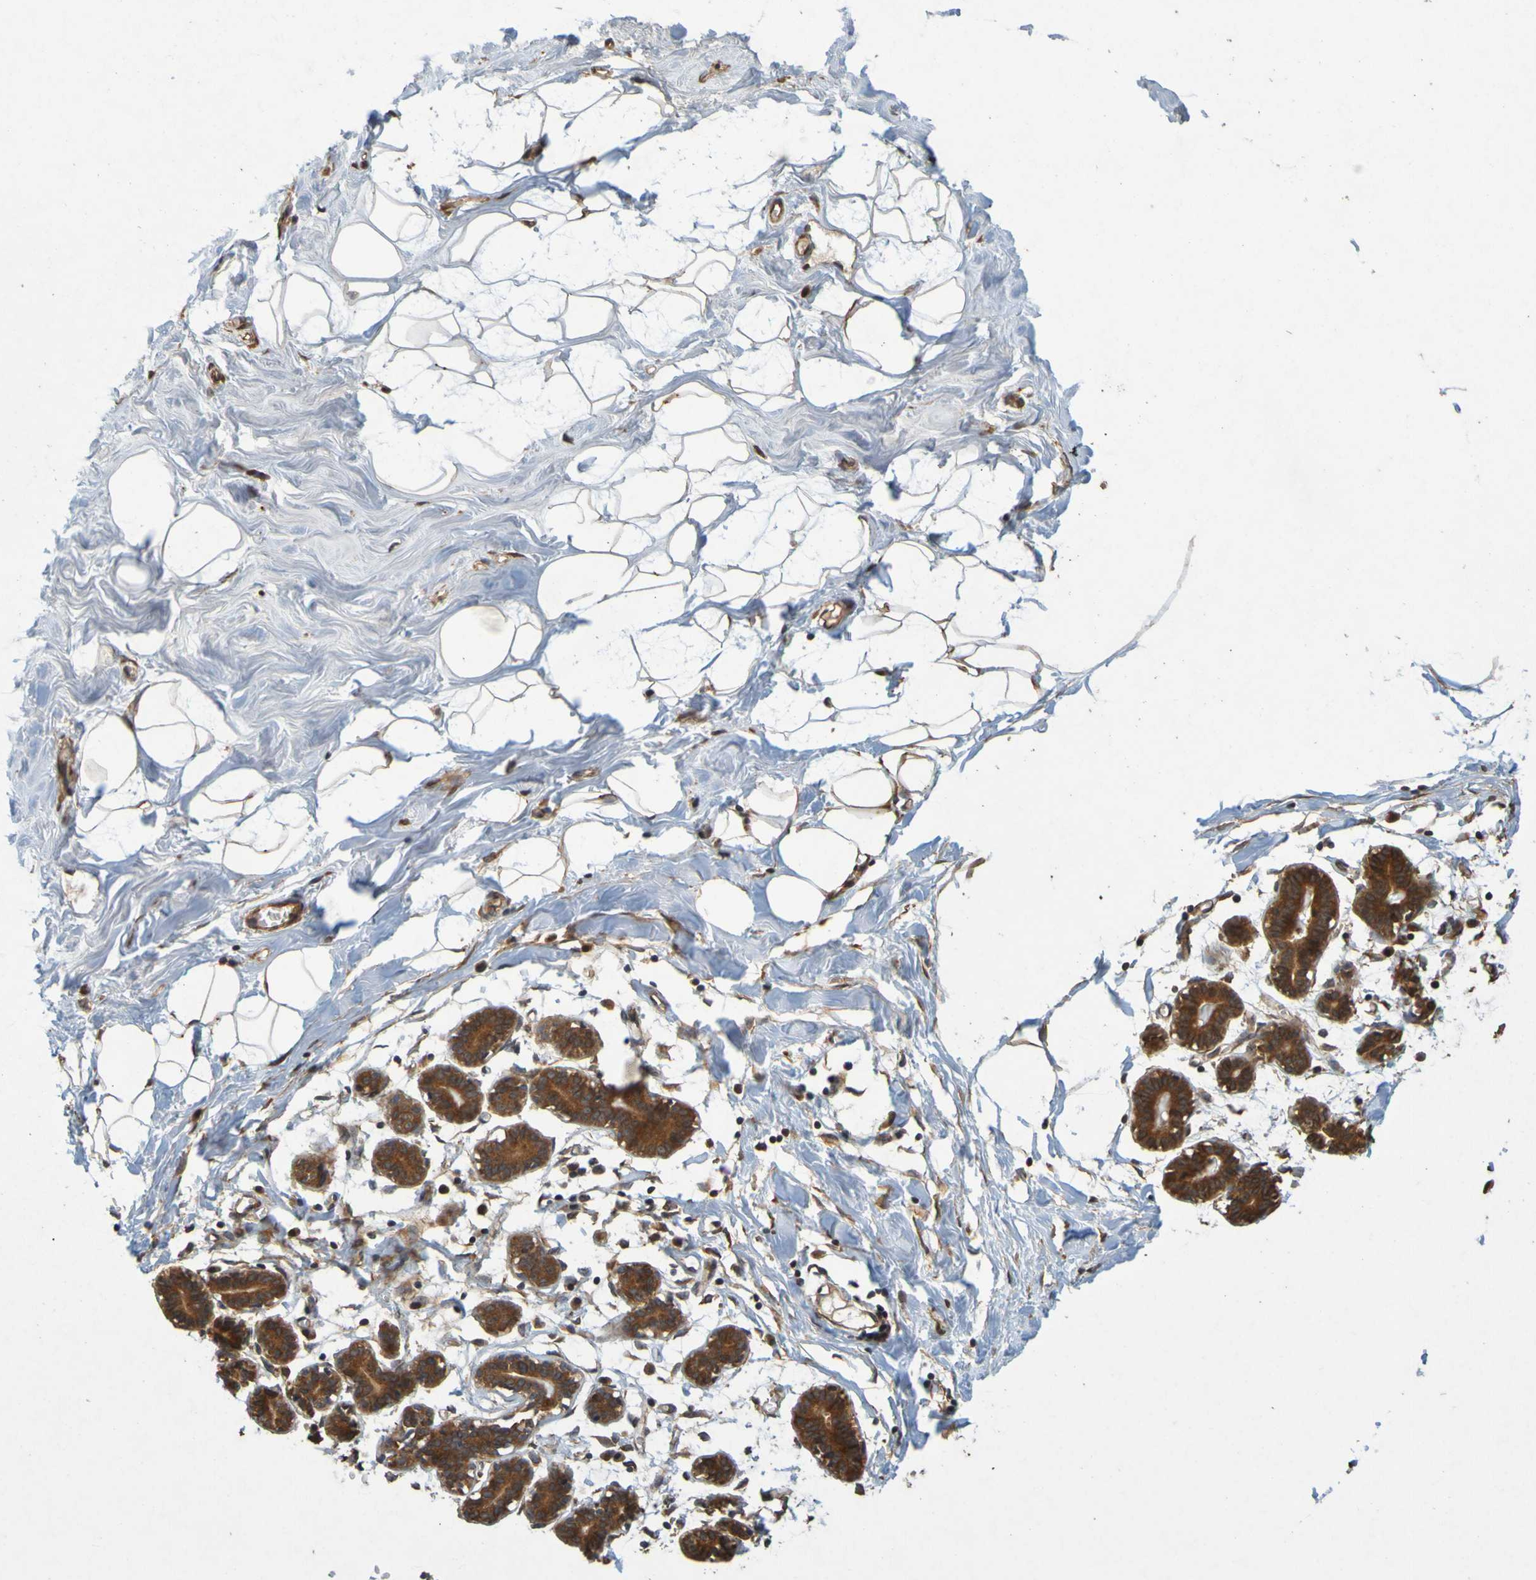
{"staining": {"intensity": "moderate", "quantity": ">75%", "location": "cytoplasmic/membranous"}, "tissue": "breast", "cell_type": "Adipocytes", "image_type": "normal", "snomed": [{"axis": "morphology", "description": "Normal tissue, NOS"}, {"axis": "topography", "description": "Breast"}], "caption": "This photomicrograph reveals immunohistochemistry staining of benign breast, with medium moderate cytoplasmic/membranous expression in approximately >75% of adipocytes.", "gene": "OCRL", "patient": {"sex": "female", "age": 27}}